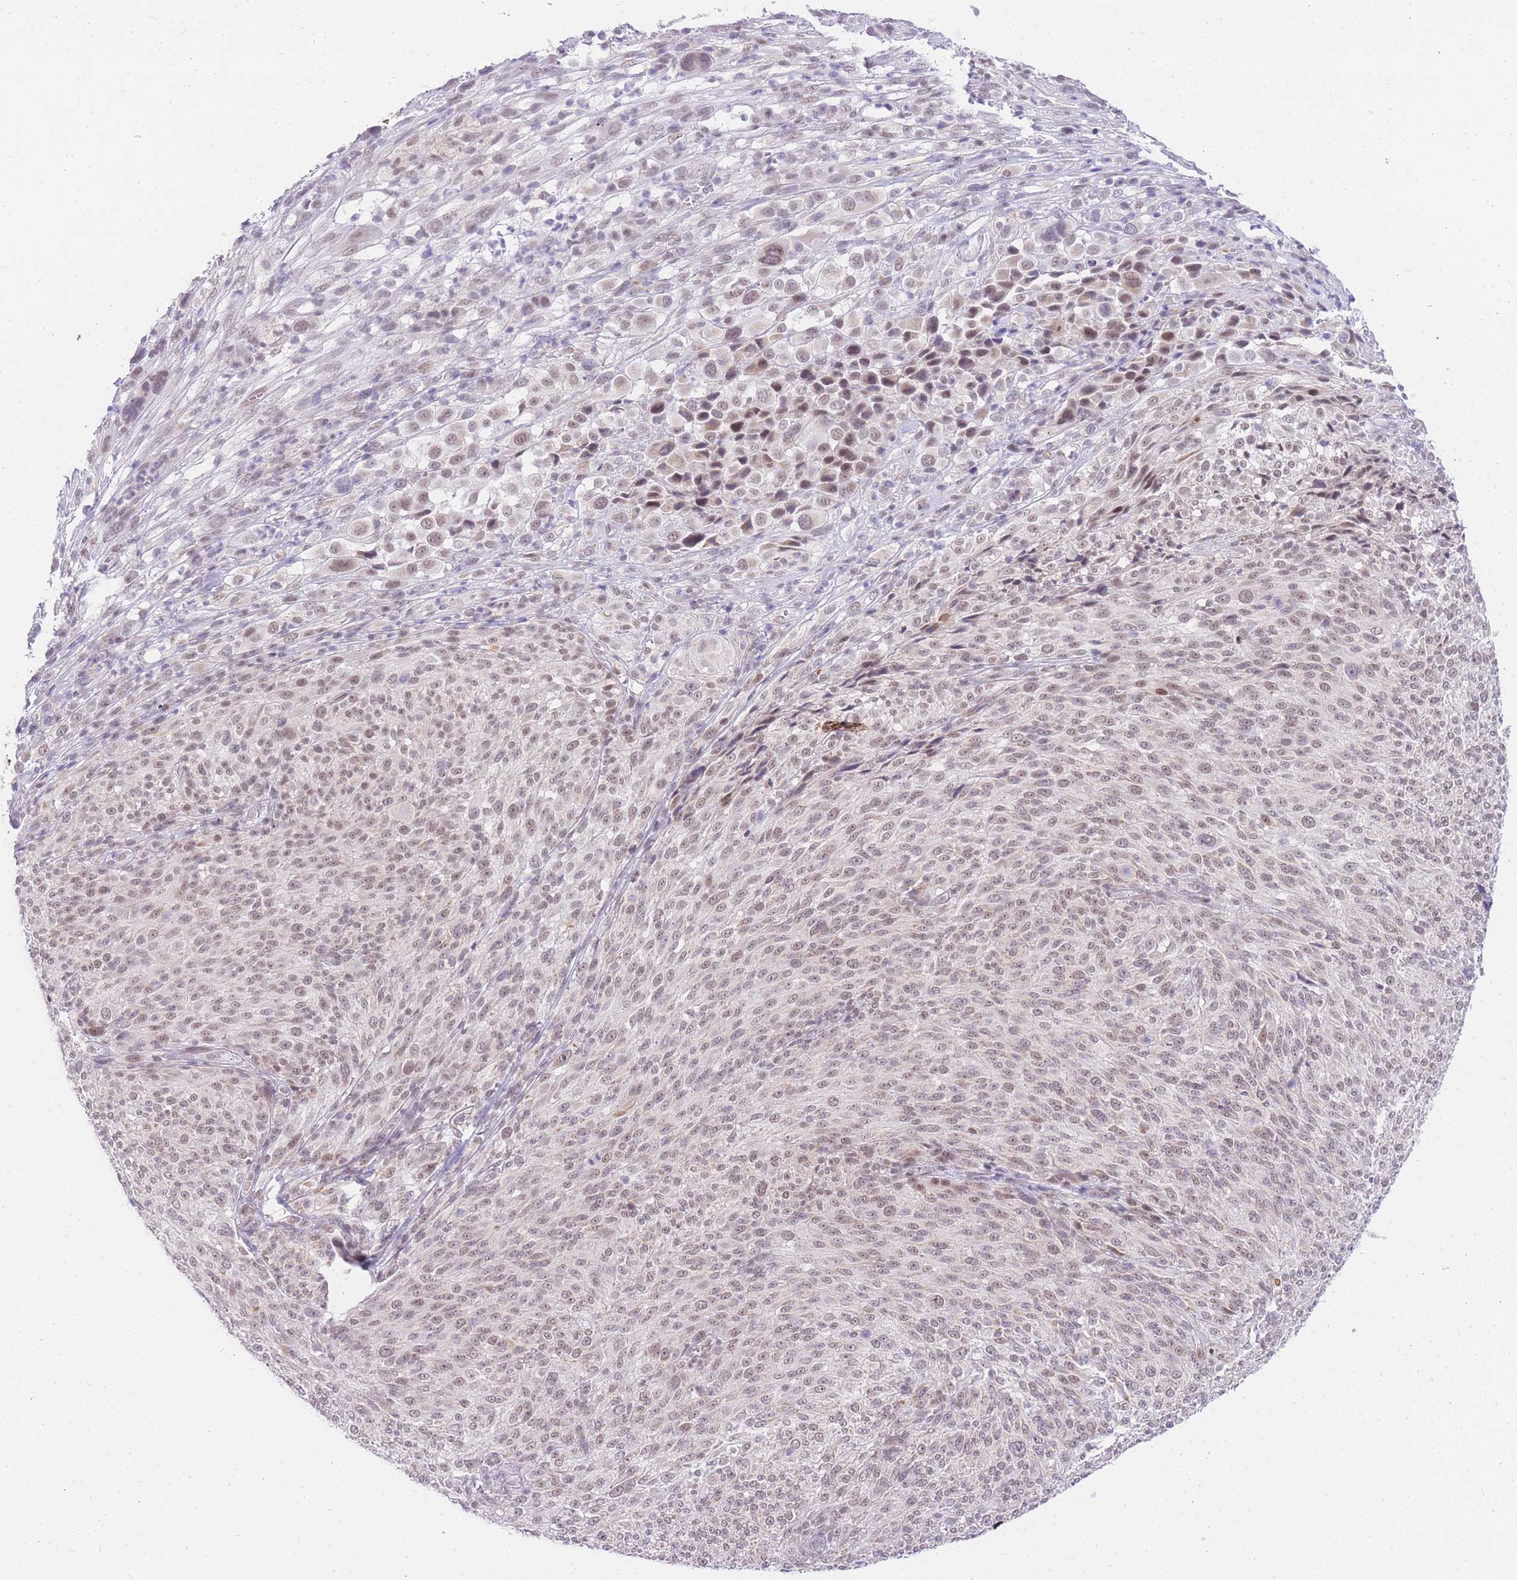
{"staining": {"intensity": "moderate", "quantity": "25%-75%", "location": "nuclear"}, "tissue": "melanoma", "cell_type": "Tumor cells", "image_type": "cancer", "snomed": [{"axis": "morphology", "description": "Malignant melanoma, NOS"}, {"axis": "topography", "description": "Skin of trunk"}], "caption": "Immunohistochemistry (DAB) staining of malignant melanoma exhibits moderate nuclear protein expression in about 25%-75% of tumor cells.", "gene": "UBXN7", "patient": {"sex": "male", "age": 71}}